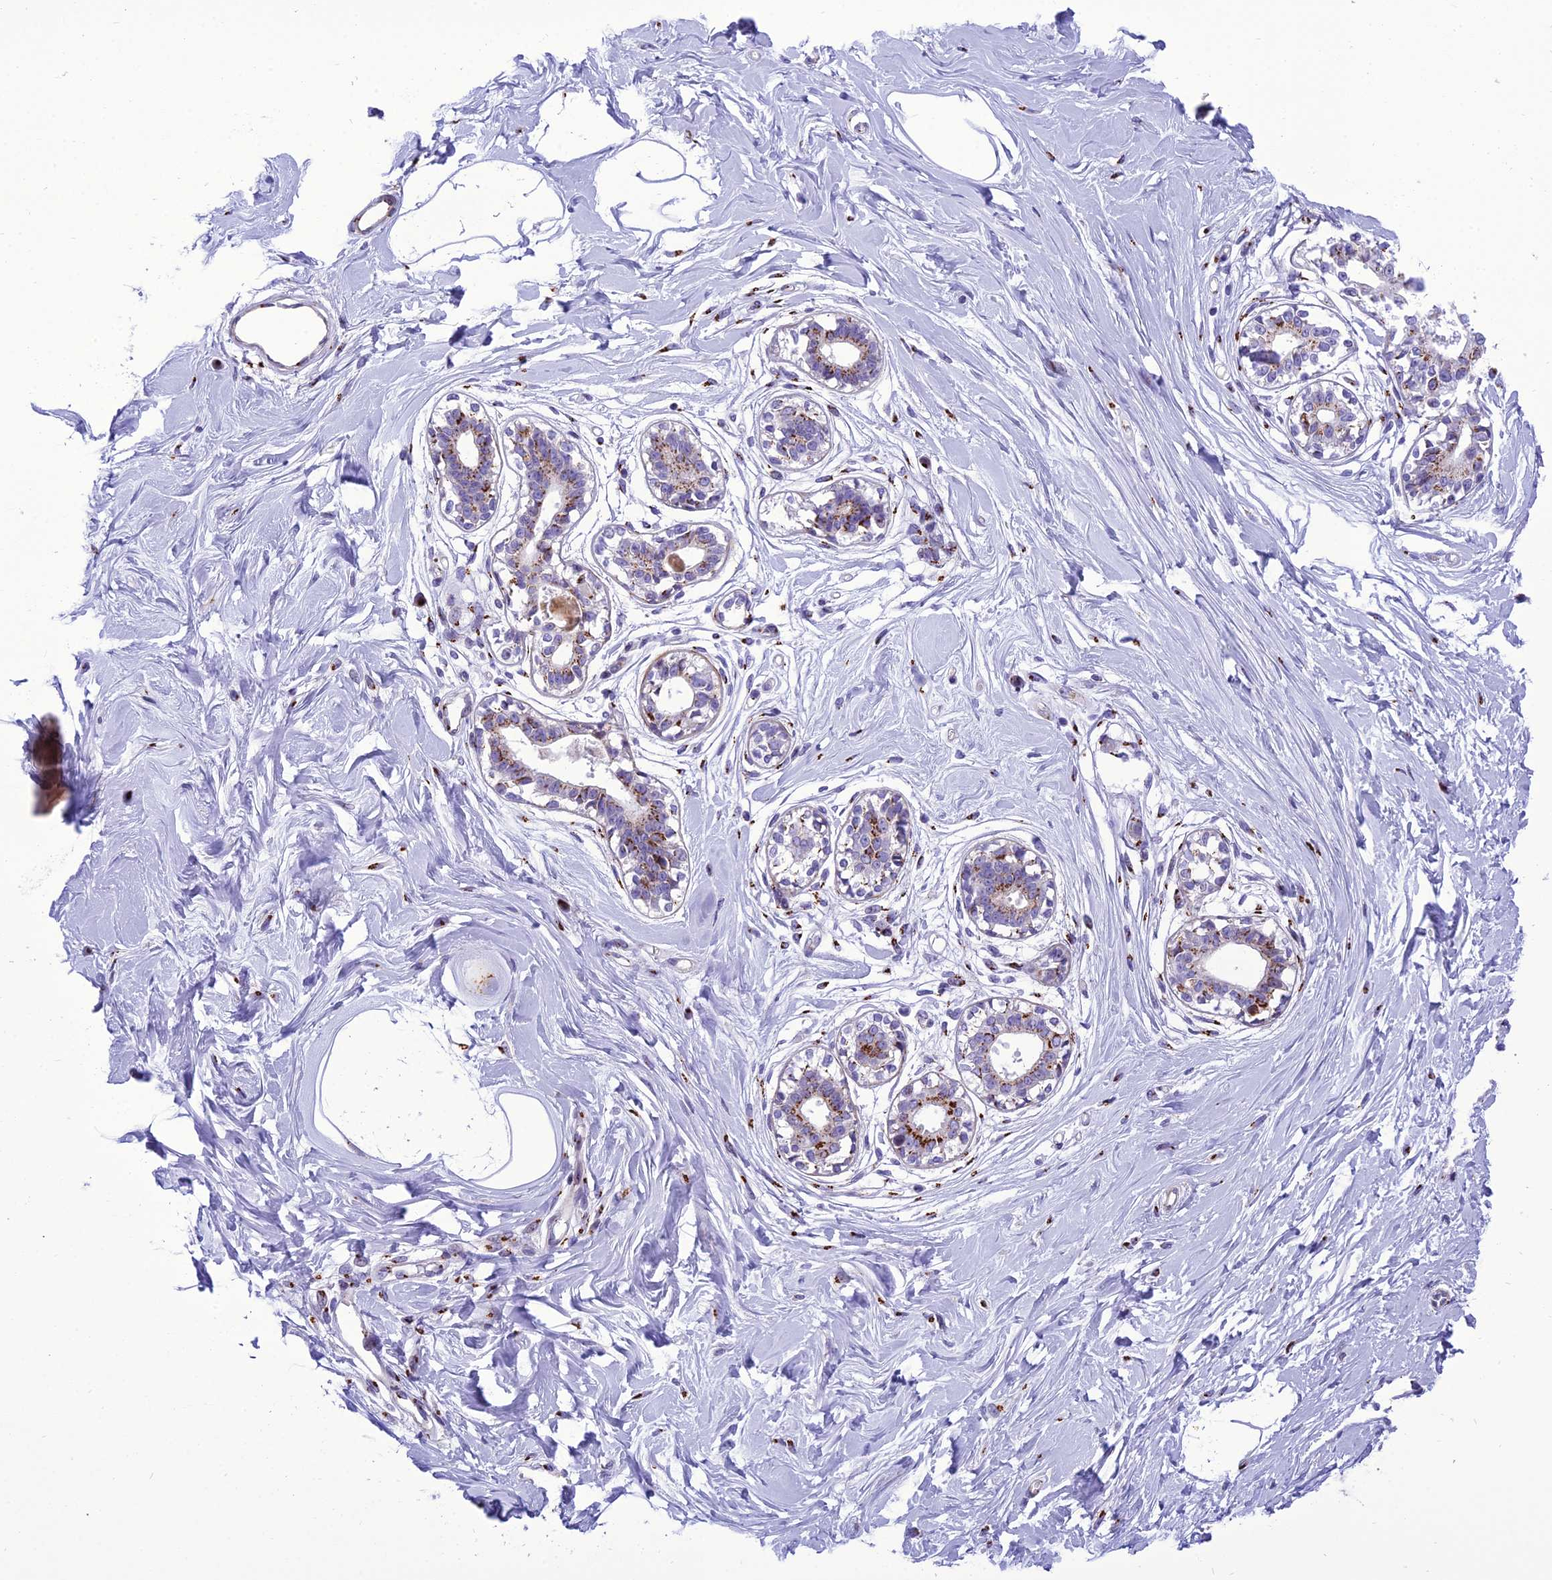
{"staining": {"intensity": "negative", "quantity": "none", "location": "none"}, "tissue": "breast", "cell_type": "Adipocytes", "image_type": "normal", "snomed": [{"axis": "morphology", "description": "Normal tissue, NOS"}, {"axis": "topography", "description": "Breast"}], "caption": "This is an immunohistochemistry photomicrograph of unremarkable human breast. There is no expression in adipocytes.", "gene": "GOLM2", "patient": {"sex": "female", "age": 45}}